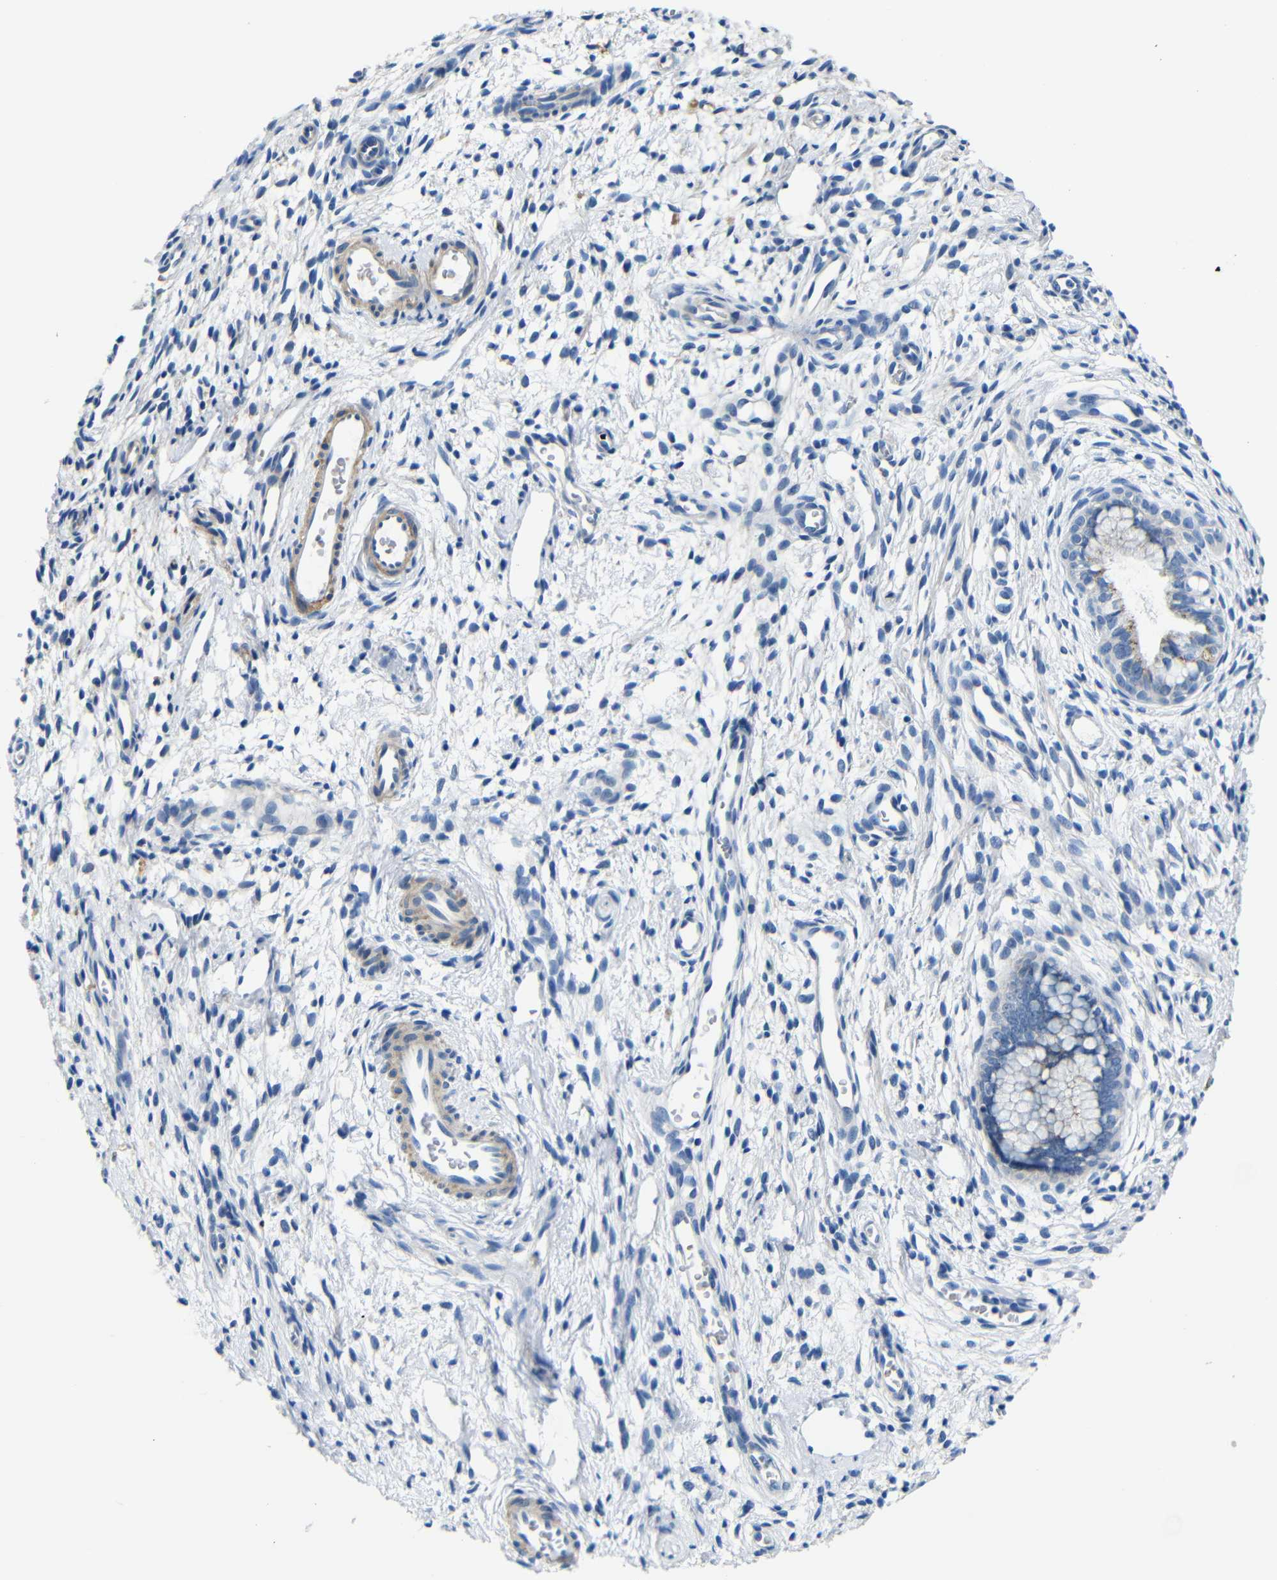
{"staining": {"intensity": "negative", "quantity": "none", "location": "none"}, "tissue": "cervix", "cell_type": "Glandular cells", "image_type": "normal", "snomed": [{"axis": "morphology", "description": "Normal tissue, NOS"}, {"axis": "topography", "description": "Cervix"}], "caption": "IHC histopathology image of benign cervix: cervix stained with DAB (3,3'-diaminobenzidine) demonstrates no significant protein staining in glandular cells. The staining is performed using DAB (3,3'-diaminobenzidine) brown chromogen with nuclei counter-stained in using hematoxylin.", "gene": "TNFAIP1", "patient": {"sex": "female", "age": 65}}